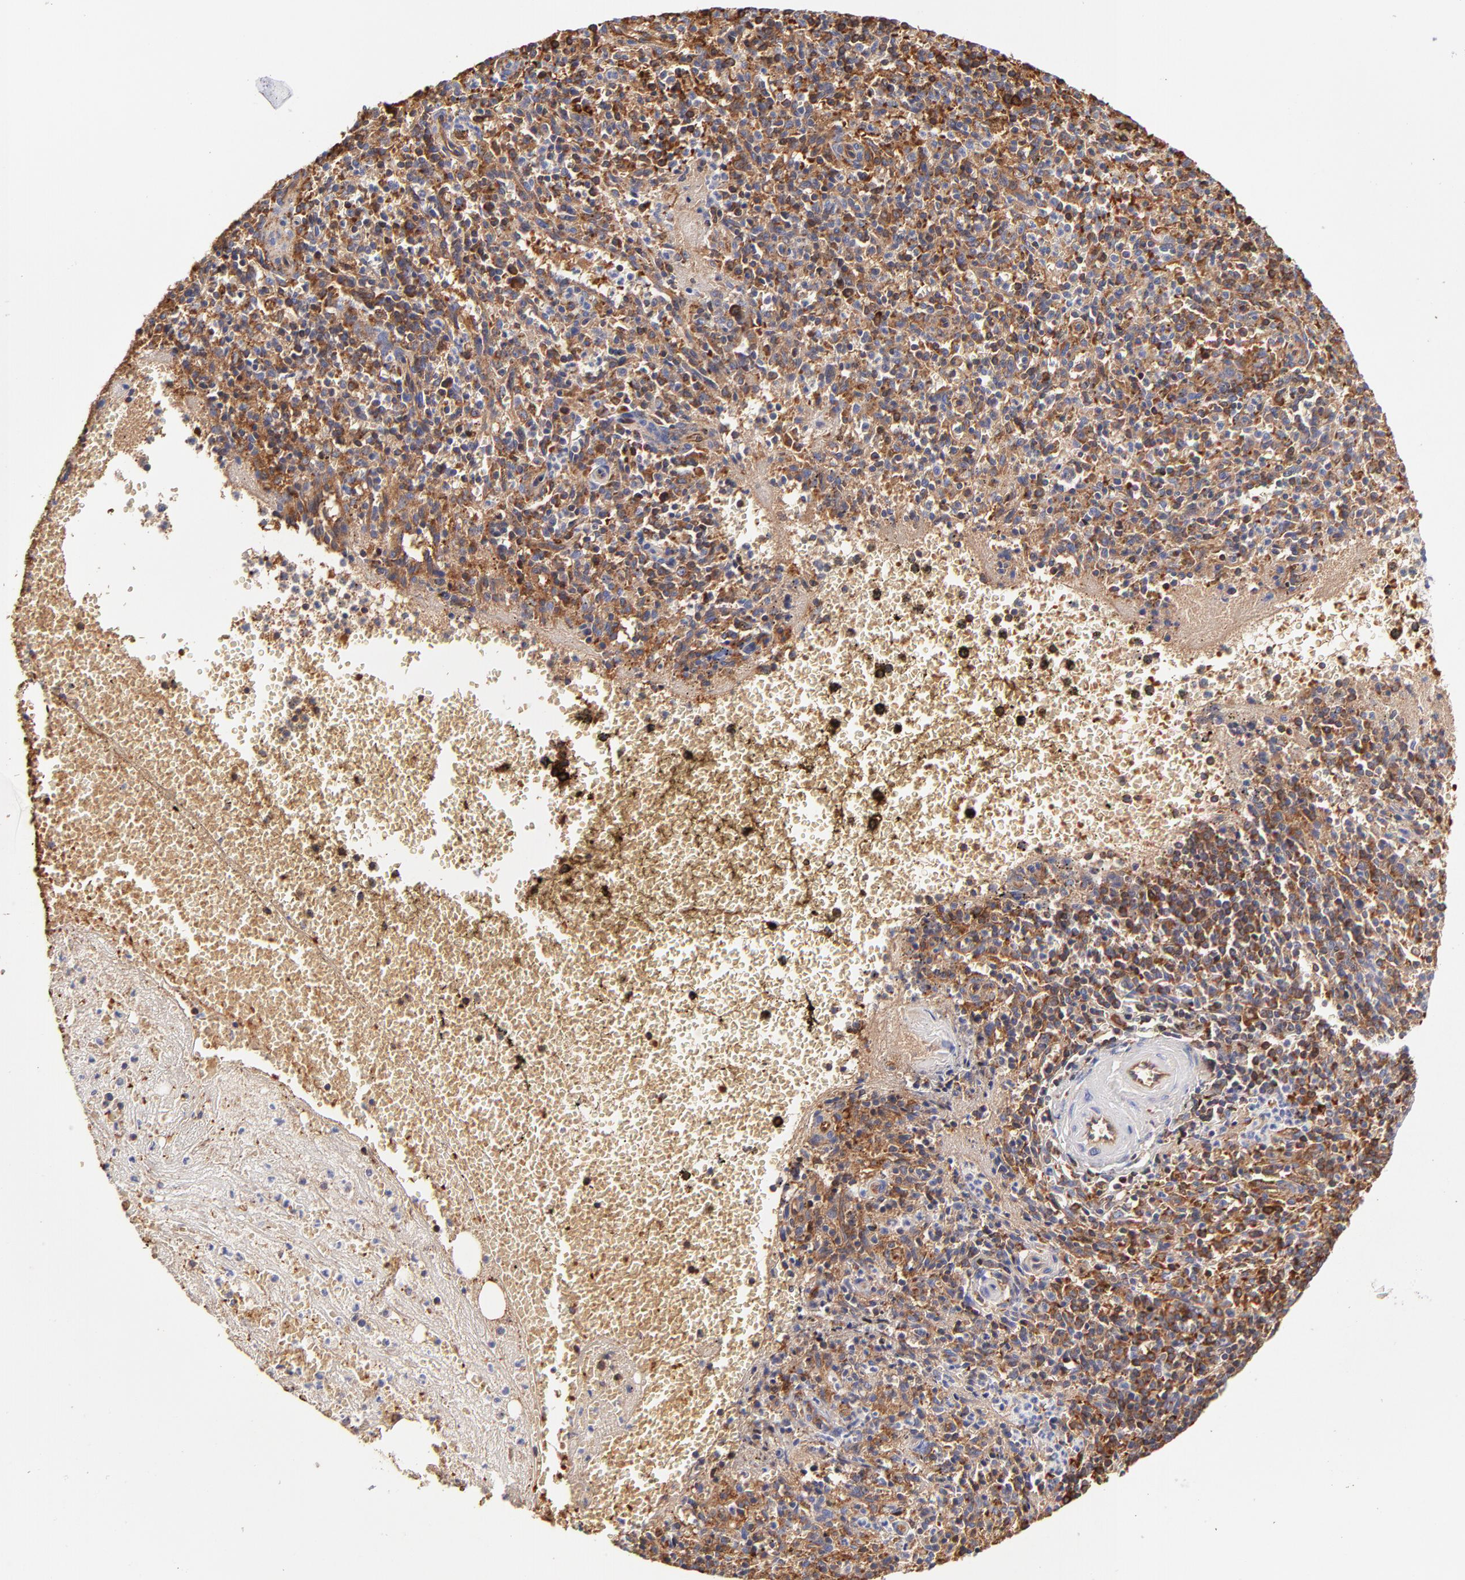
{"staining": {"intensity": "moderate", "quantity": ">75%", "location": "cytoplasmic/membranous"}, "tissue": "spleen", "cell_type": "Cells in red pulp", "image_type": "normal", "snomed": [{"axis": "morphology", "description": "Normal tissue, NOS"}, {"axis": "topography", "description": "Spleen"}], "caption": "Approximately >75% of cells in red pulp in benign spleen exhibit moderate cytoplasmic/membranous protein positivity as visualized by brown immunohistochemical staining.", "gene": "CD2AP", "patient": {"sex": "male", "age": 72}}